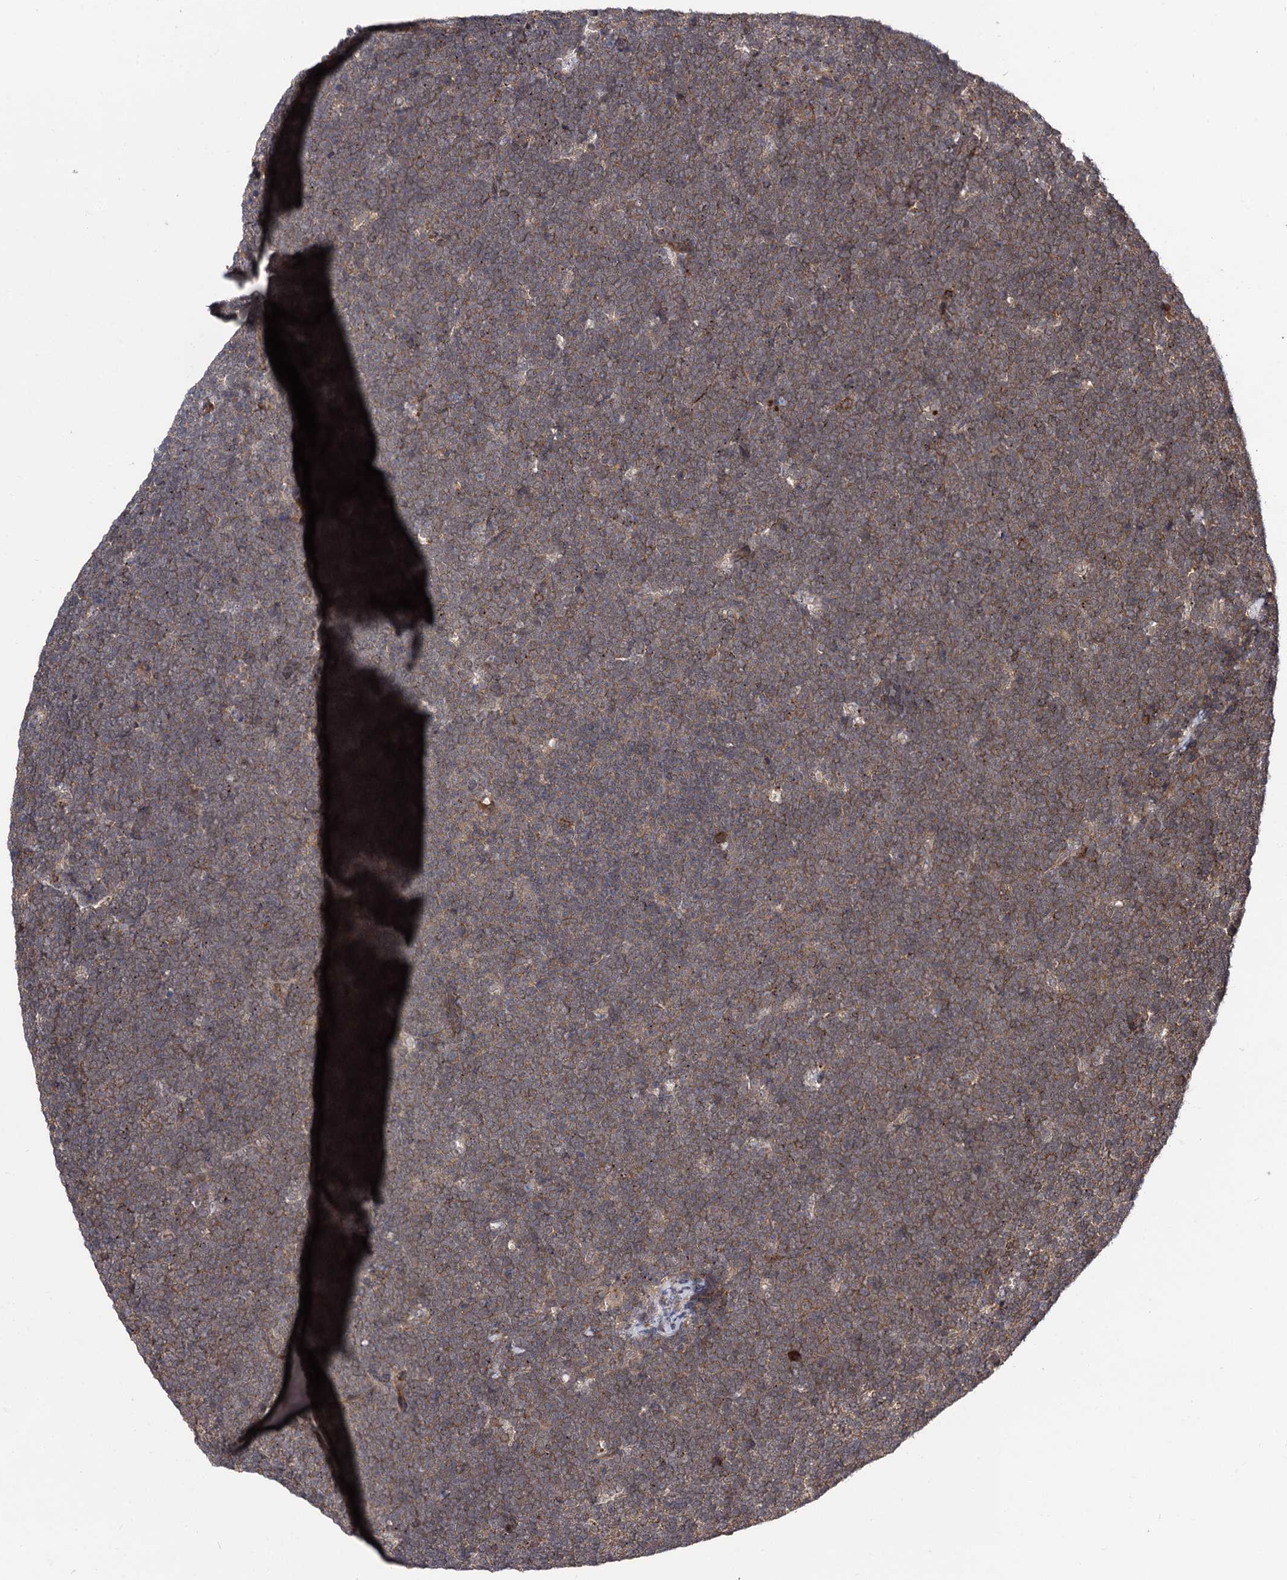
{"staining": {"intensity": "moderate", "quantity": ">75%", "location": "cytoplasmic/membranous"}, "tissue": "lymphoma", "cell_type": "Tumor cells", "image_type": "cancer", "snomed": [{"axis": "morphology", "description": "Malignant lymphoma, non-Hodgkin's type, High grade"}, {"axis": "topography", "description": "Lymph node"}], "caption": "Lymphoma stained for a protein displays moderate cytoplasmic/membranous positivity in tumor cells.", "gene": "MICAL2", "patient": {"sex": "male", "age": 13}}